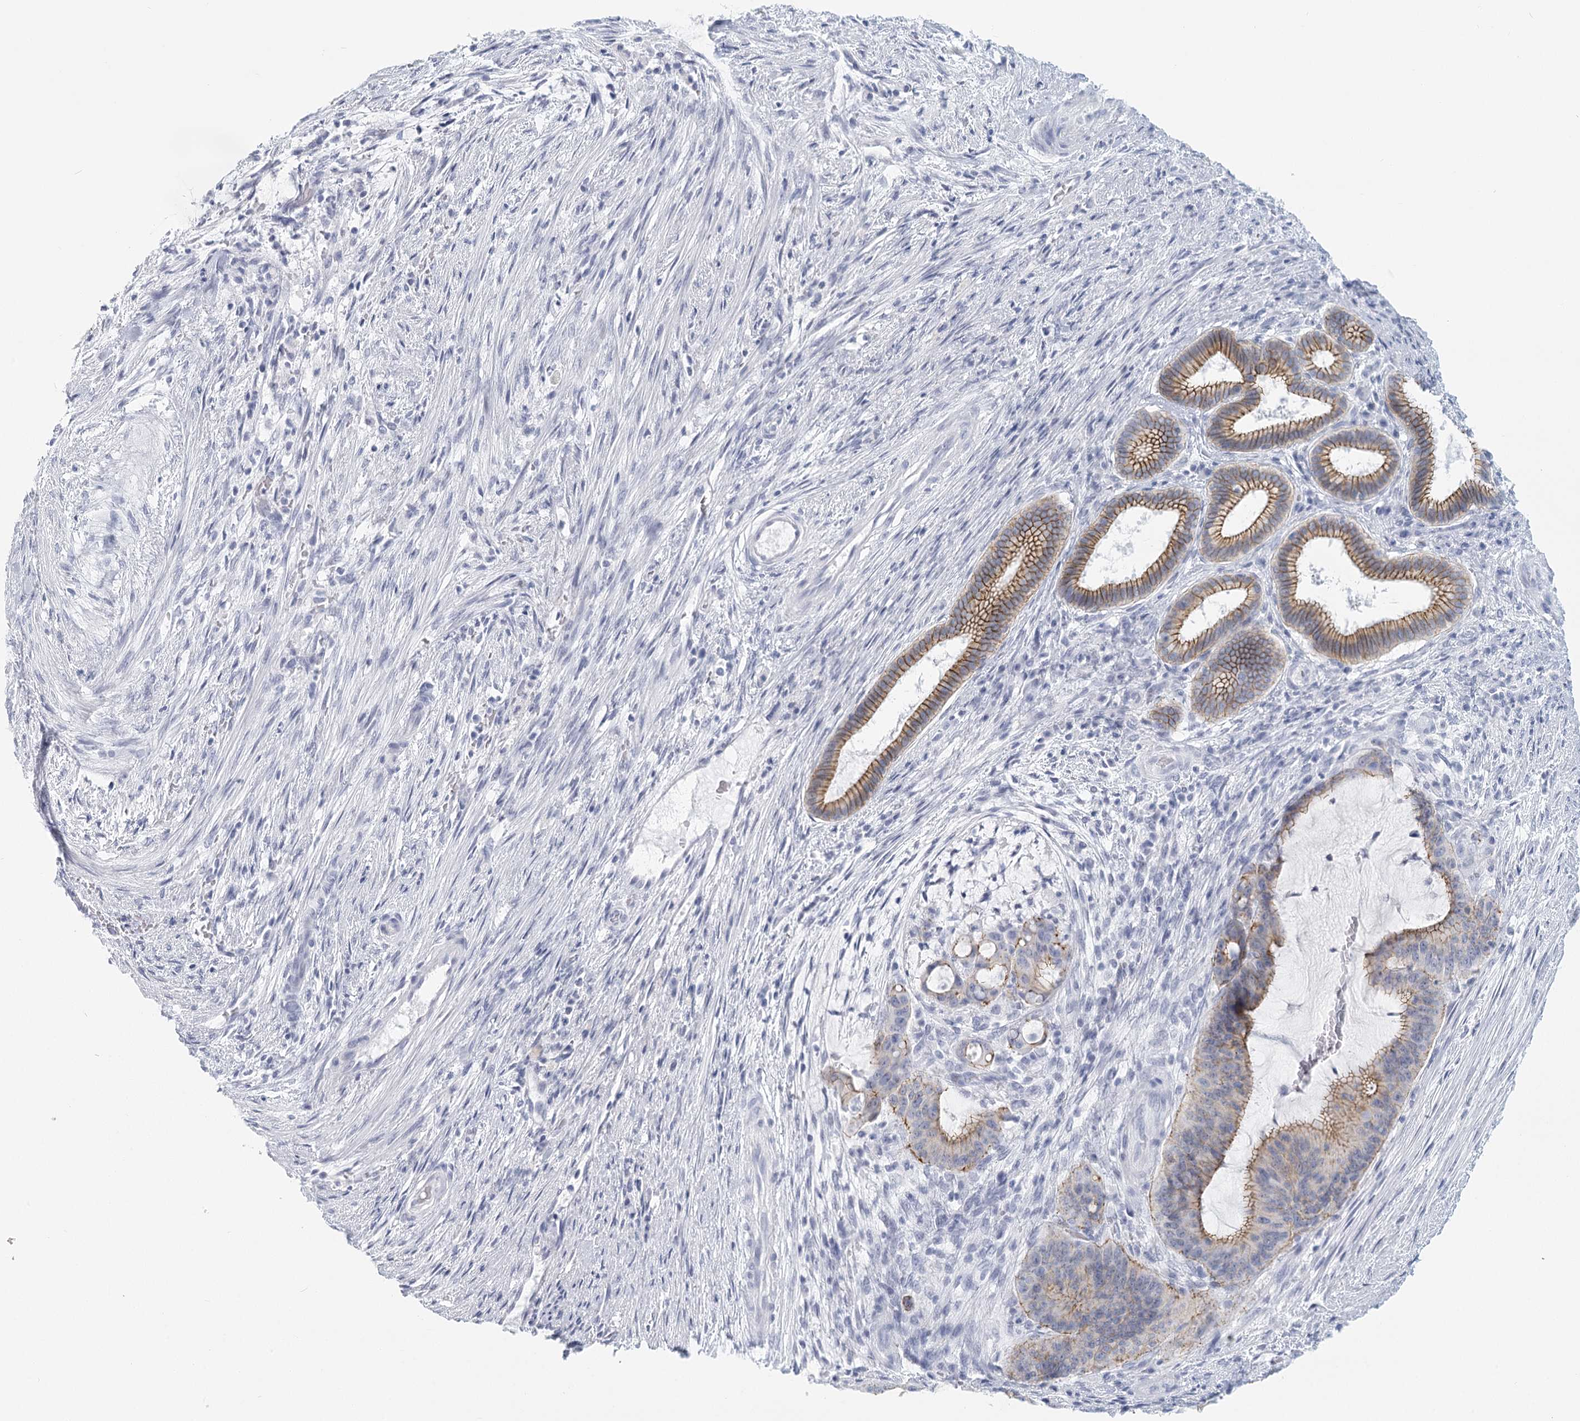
{"staining": {"intensity": "moderate", "quantity": "25%-75%", "location": "cytoplasmic/membranous"}, "tissue": "liver cancer", "cell_type": "Tumor cells", "image_type": "cancer", "snomed": [{"axis": "morphology", "description": "Normal tissue, NOS"}, {"axis": "morphology", "description": "Cholangiocarcinoma"}, {"axis": "topography", "description": "Liver"}, {"axis": "topography", "description": "Peripheral nerve tissue"}], "caption": "Human liver cancer (cholangiocarcinoma) stained for a protein (brown) displays moderate cytoplasmic/membranous positive expression in approximately 25%-75% of tumor cells.", "gene": "WNT8B", "patient": {"sex": "female", "age": 73}}